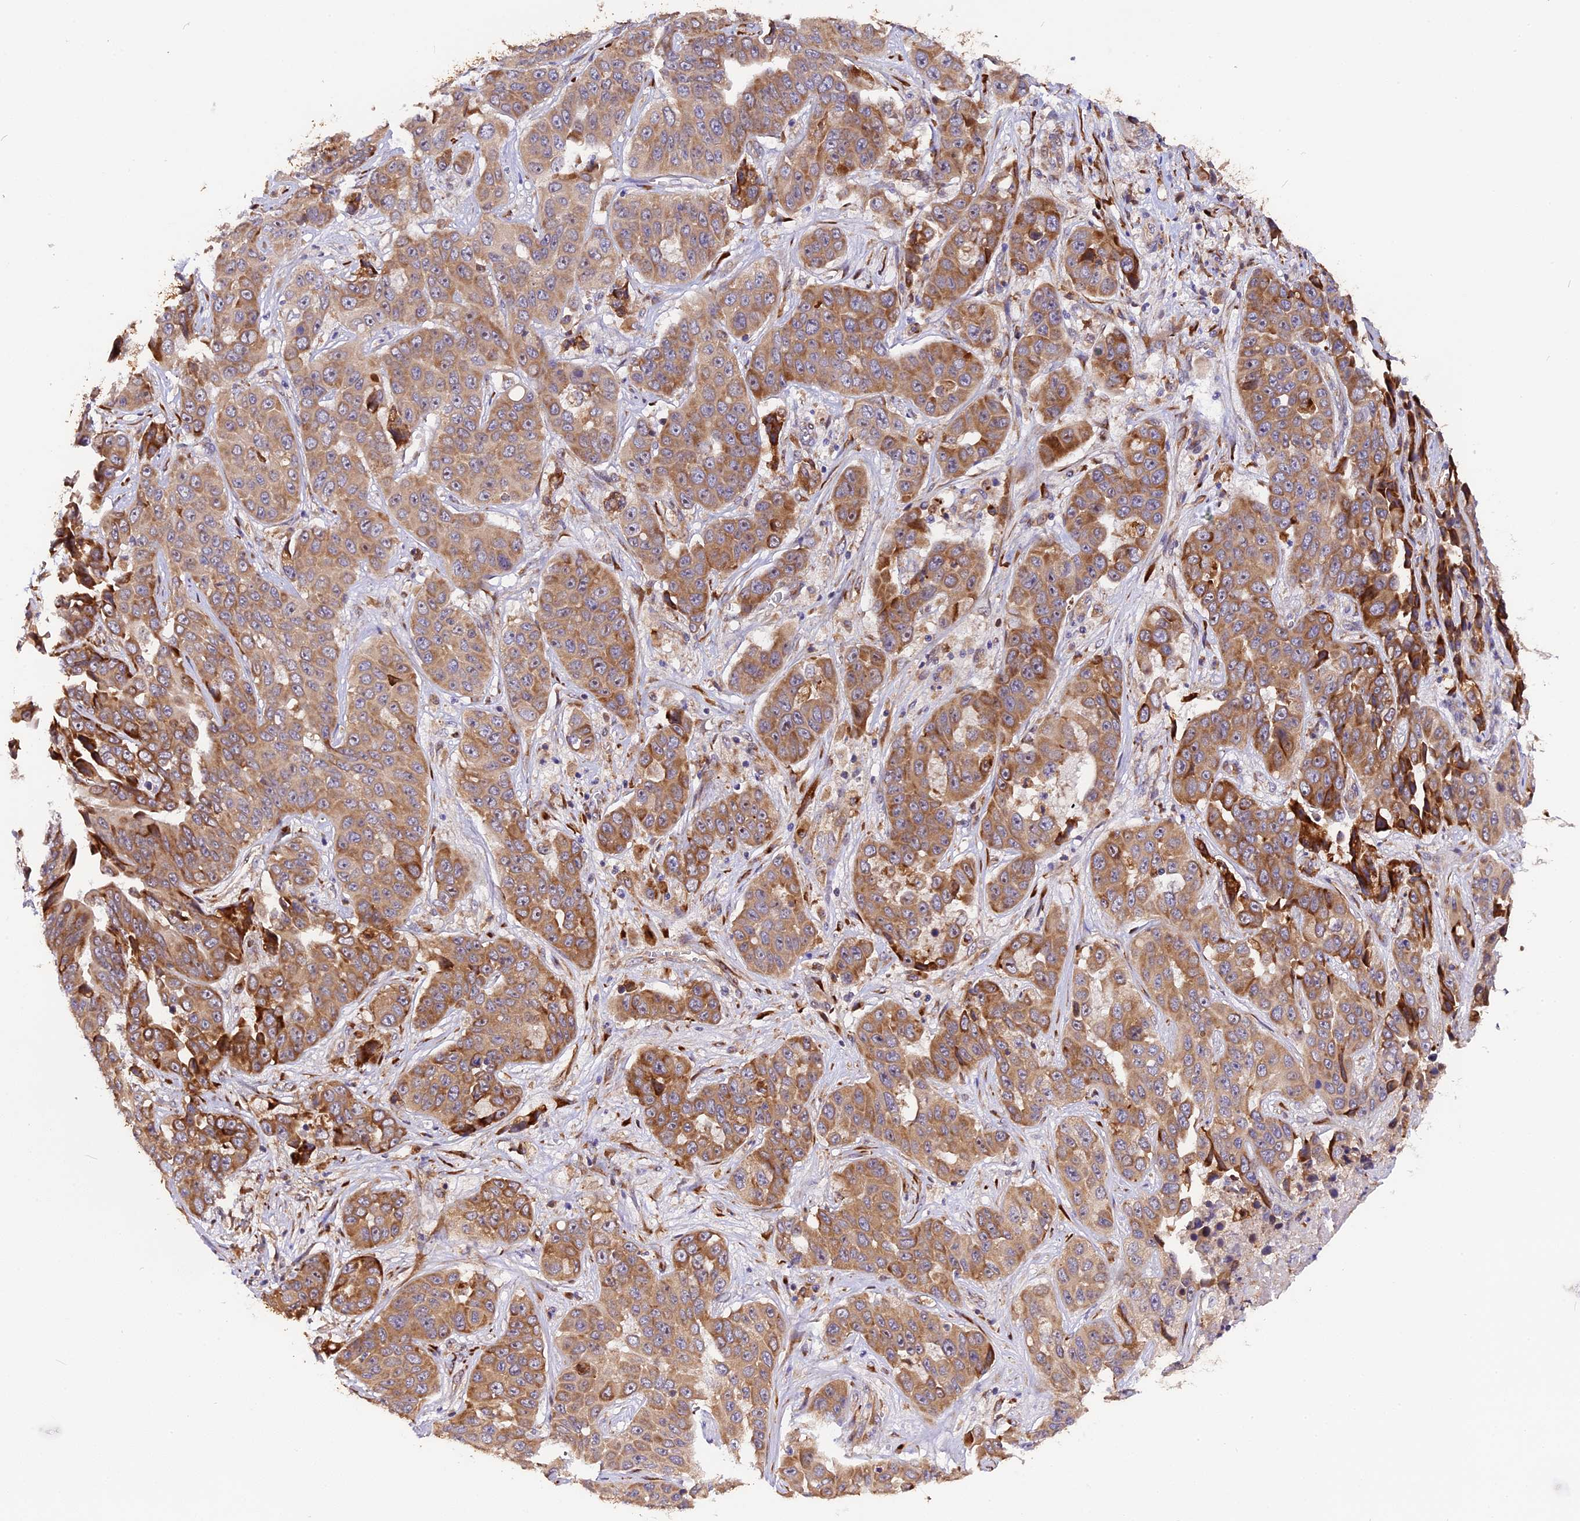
{"staining": {"intensity": "moderate", "quantity": ">75%", "location": "cytoplasmic/membranous"}, "tissue": "liver cancer", "cell_type": "Tumor cells", "image_type": "cancer", "snomed": [{"axis": "morphology", "description": "Cholangiocarcinoma"}, {"axis": "topography", "description": "Liver"}], "caption": "A photomicrograph showing moderate cytoplasmic/membranous expression in approximately >75% of tumor cells in liver cancer (cholangiocarcinoma), as visualized by brown immunohistochemical staining.", "gene": "GNPTAB", "patient": {"sex": "female", "age": 52}}